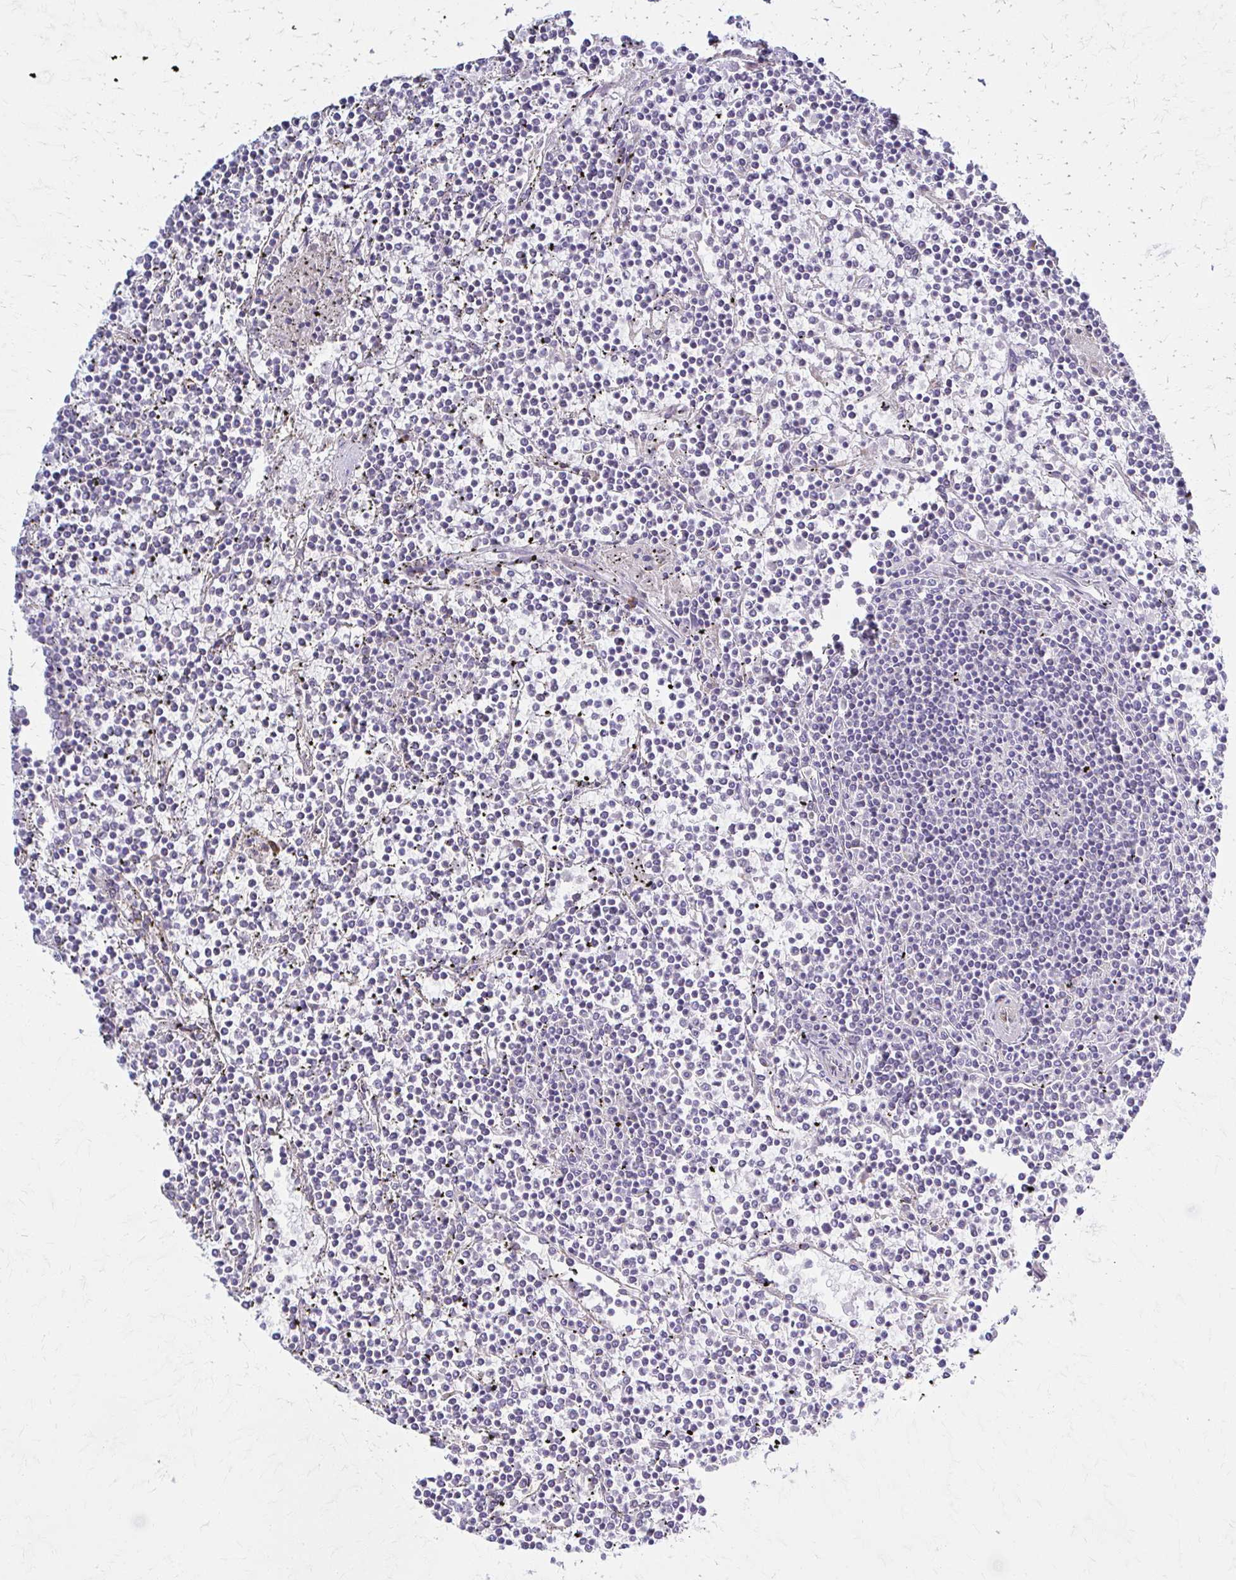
{"staining": {"intensity": "negative", "quantity": "none", "location": "none"}, "tissue": "lymphoma", "cell_type": "Tumor cells", "image_type": "cancer", "snomed": [{"axis": "morphology", "description": "Malignant lymphoma, non-Hodgkin's type, Low grade"}, {"axis": "topography", "description": "Spleen"}], "caption": "Photomicrograph shows no significant protein positivity in tumor cells of low-grade malignant lymphoma, non-Hodgkin's type. Brightfield microscopy of immunohistochemistry (IHC) stained with DAB (3,3'-diaminobenzidine) (brown) and hematoxylin (blue), captured at high magnification.", "gene": "TIMMDC1", "patient": {"sex": "female", "age": 19}}